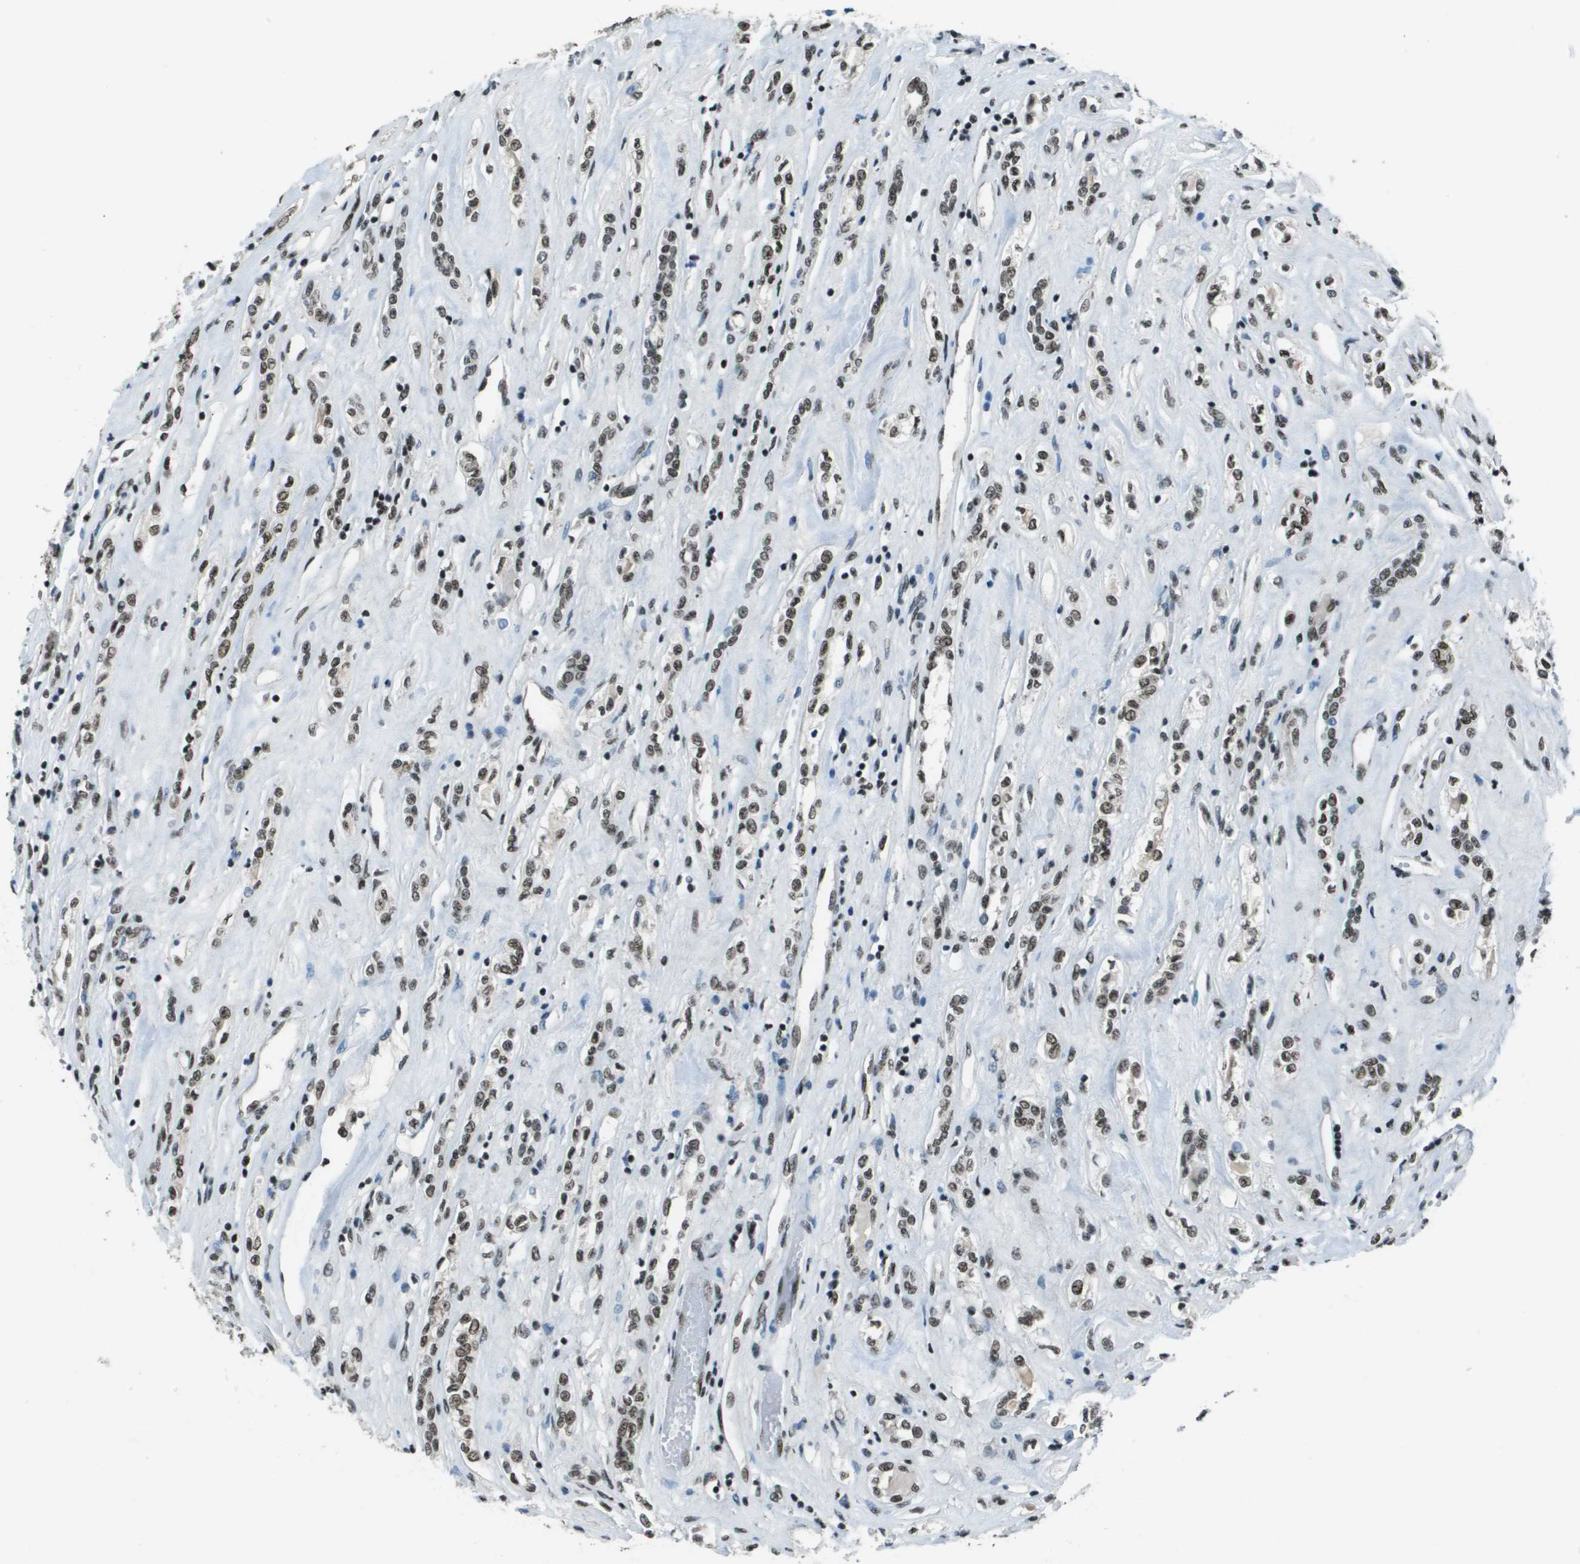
{"staining": {"intensity": "moderate", "quantity": ">75%", "location": "nuclear"}, "tissue": "renal cancer", "cell_type": "Tumor cells", "image_type": "cancer", "snomed": [{"axis": "morphology", "description": "Adenocarcinoma, NOS"}, {"axis": "topography", "description": "Kidney"}], "caption": "Approximately >75% of tumor cells in renal cancer display moderate nuclear protein expression as visualized by brown immunohistochemical staining.", "gene": "DEPDC1", "patient": {"sex": "female", "age": 70}}